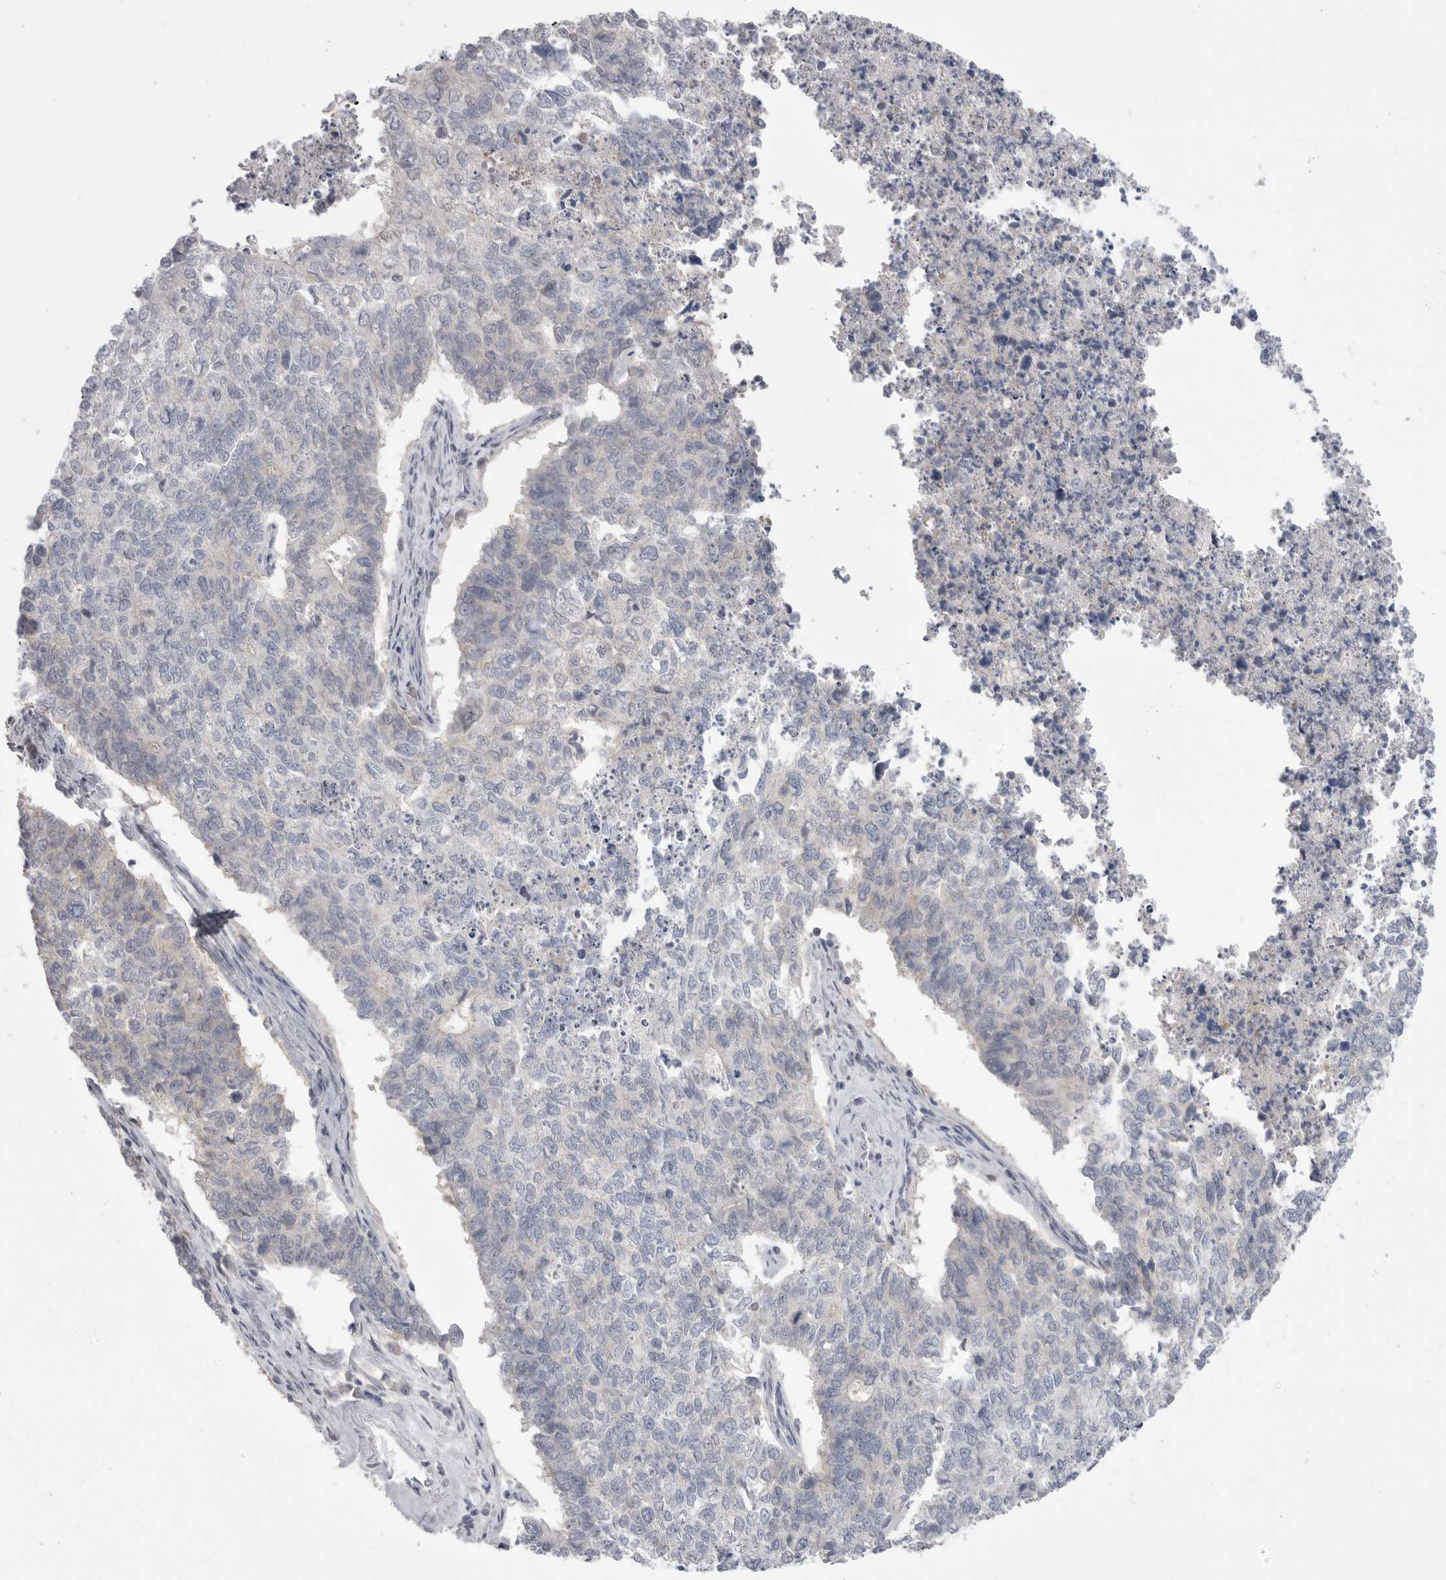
{"staining": {"intensity": "negative", "quantity": "none", "location": "none"}, "tissue": "cervical cancer", "cell_type": "Tumor cells", "image_type": "cancer", "snomed": [{"axis": "morphology", "description": "Squamous cell carcinoma, NOS"}, {"axis": "topography", "description": "Cervix"}], "caption": "Image shows no significant protein positivity in tumor cells of cervical squamous cell carcinoma. Brightfield microscopy of immunohistochemistry (IHC) stained with DAB (brown) and hematoxylin (blue), captured at high magnification.", "gene": "KYAT3", "patient": {"sex": "female", "age": 63}}